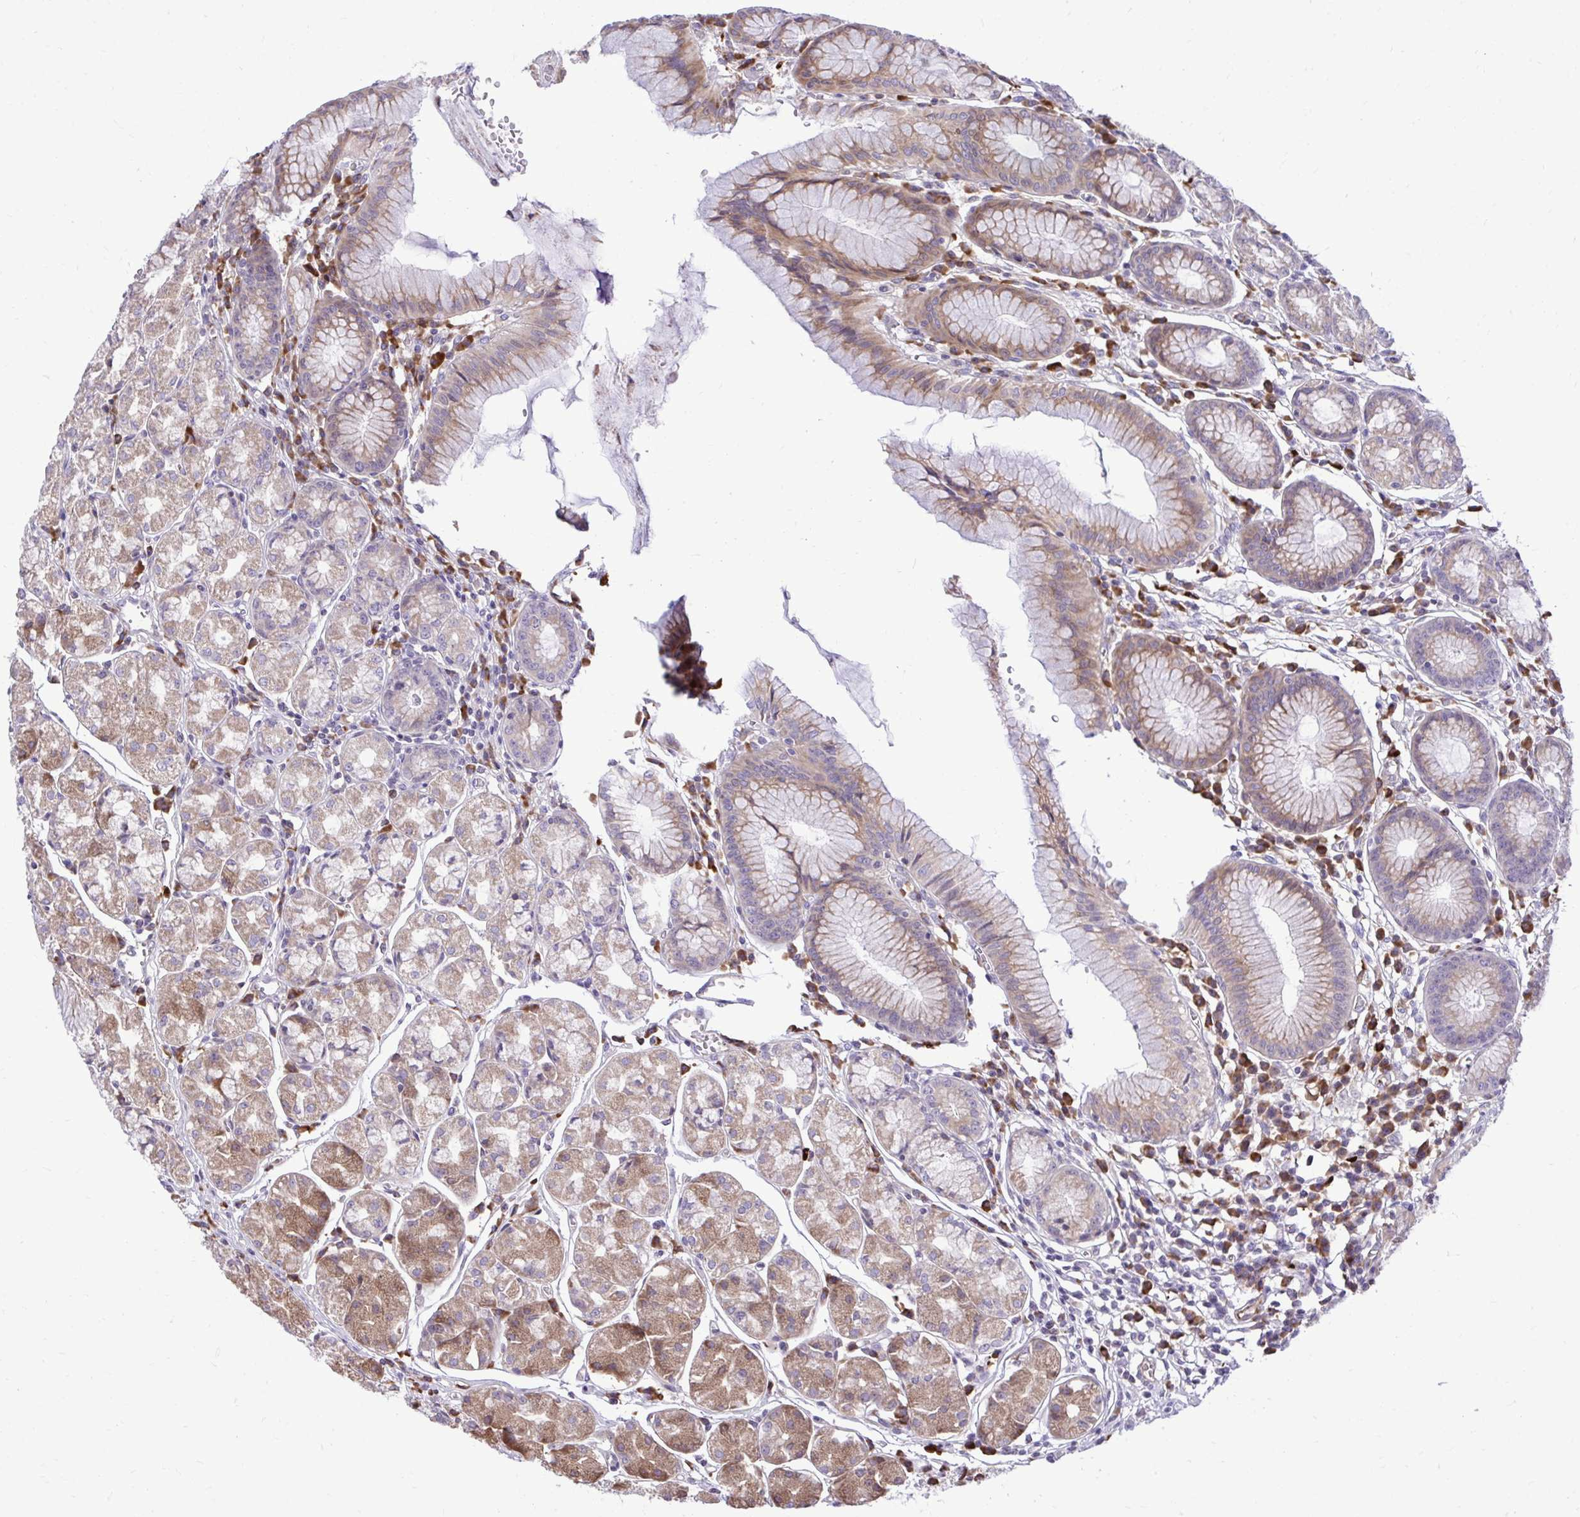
{"staining": {"intensity": "moderate", "quantity": "25%-75%", "location": "cytoplasmic/membranous"}, "tissue": "stomach", "cell_type": "Glandular cells", "image_type": "normal", "snomed": [{"axis": "morphology", "description": "Normal tissue, NOS"}, {"axis": "topography", "description": "Stomach"}], "caption": "A brown stain labels moderate cytoplasmic/membranous expression of a protein in glandular cells of normal human stomach. Ihc stains the protein of interest in brown and the nuclei are stained blue.", "gene": "METTL9", "patient": {"sex": "male", "age": 55}}